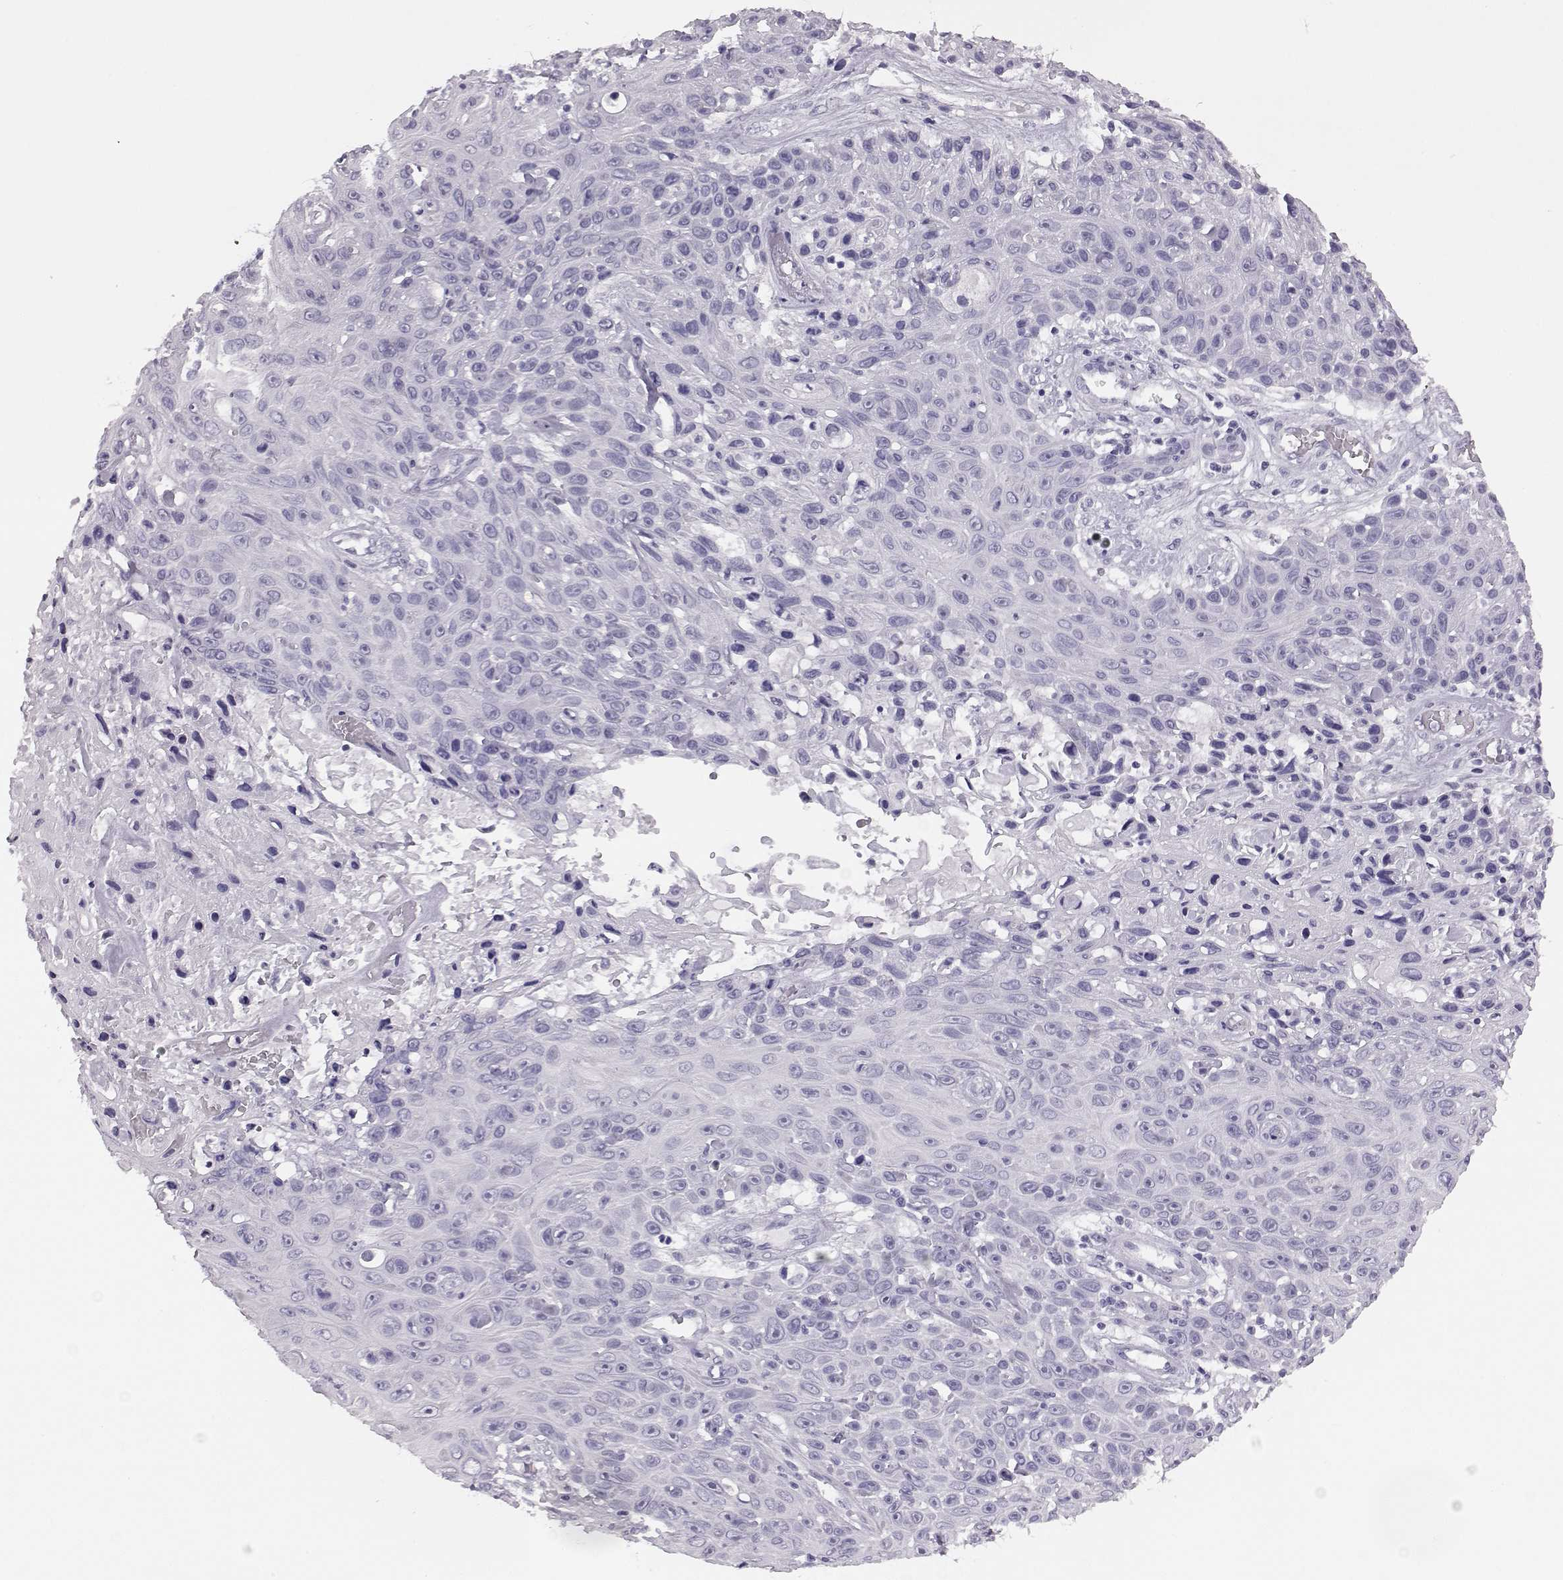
{"staining": {"intensity": "negative", "quantity": "none", "location": "none"}, "tissue": "skin cancer", "cell_type": "Tumor cells", "image_type": "cancer", "snomed": [{"axis": "morphology", "description": "Squamous cell carcinoma, NOS"}, {"axis": "topography", "description": "Skin"}], "caption": "Tumor cells are negative for brown protein staining in skin cancer.", "gene": "BFSP2", "patient": {"sex": "male", "age": 82}}